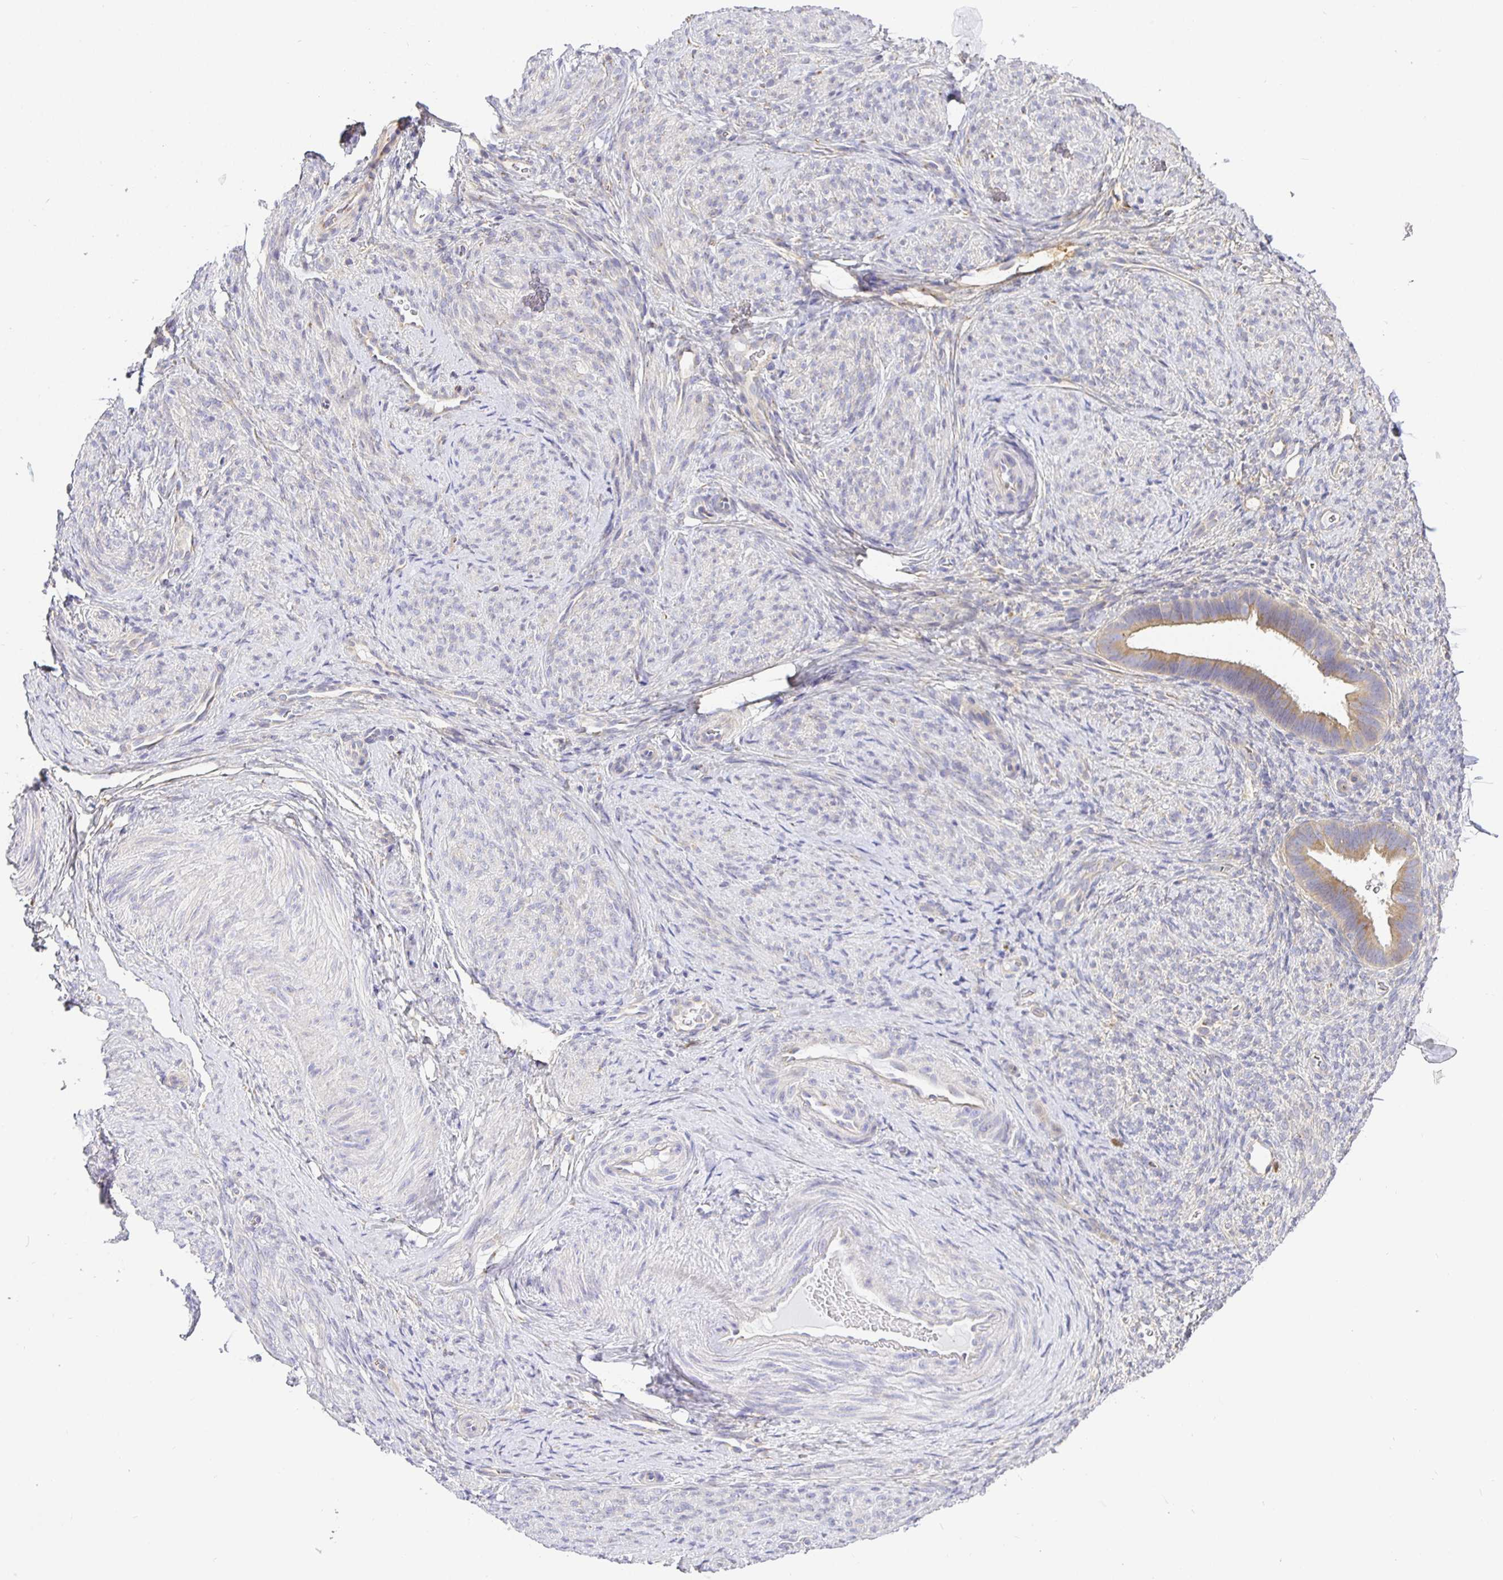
{"staining": {"intensity": "negative", "quantity": "none", "location": "none"}, "tissue": "endometrium", "cell_type": "Cells in endometrial stroma", "image_type": "normal", "snomed": [{"axis": "morphology", "description": "Normal tissue, NOS"}, {"axis": "topography", "description": "Endometrium"}], "caption": "Photomicrograph shows no significant protein positivity in cells in endometrial stroma of normal endometrium. (Stains: DAB immunohistochemistry (IHC) with hematoxylin counter stain, Microscopy: brightfield microscopy at high magnification).", "gene": "OPALIN", "patient": {"sex": "female", "age": 34}}